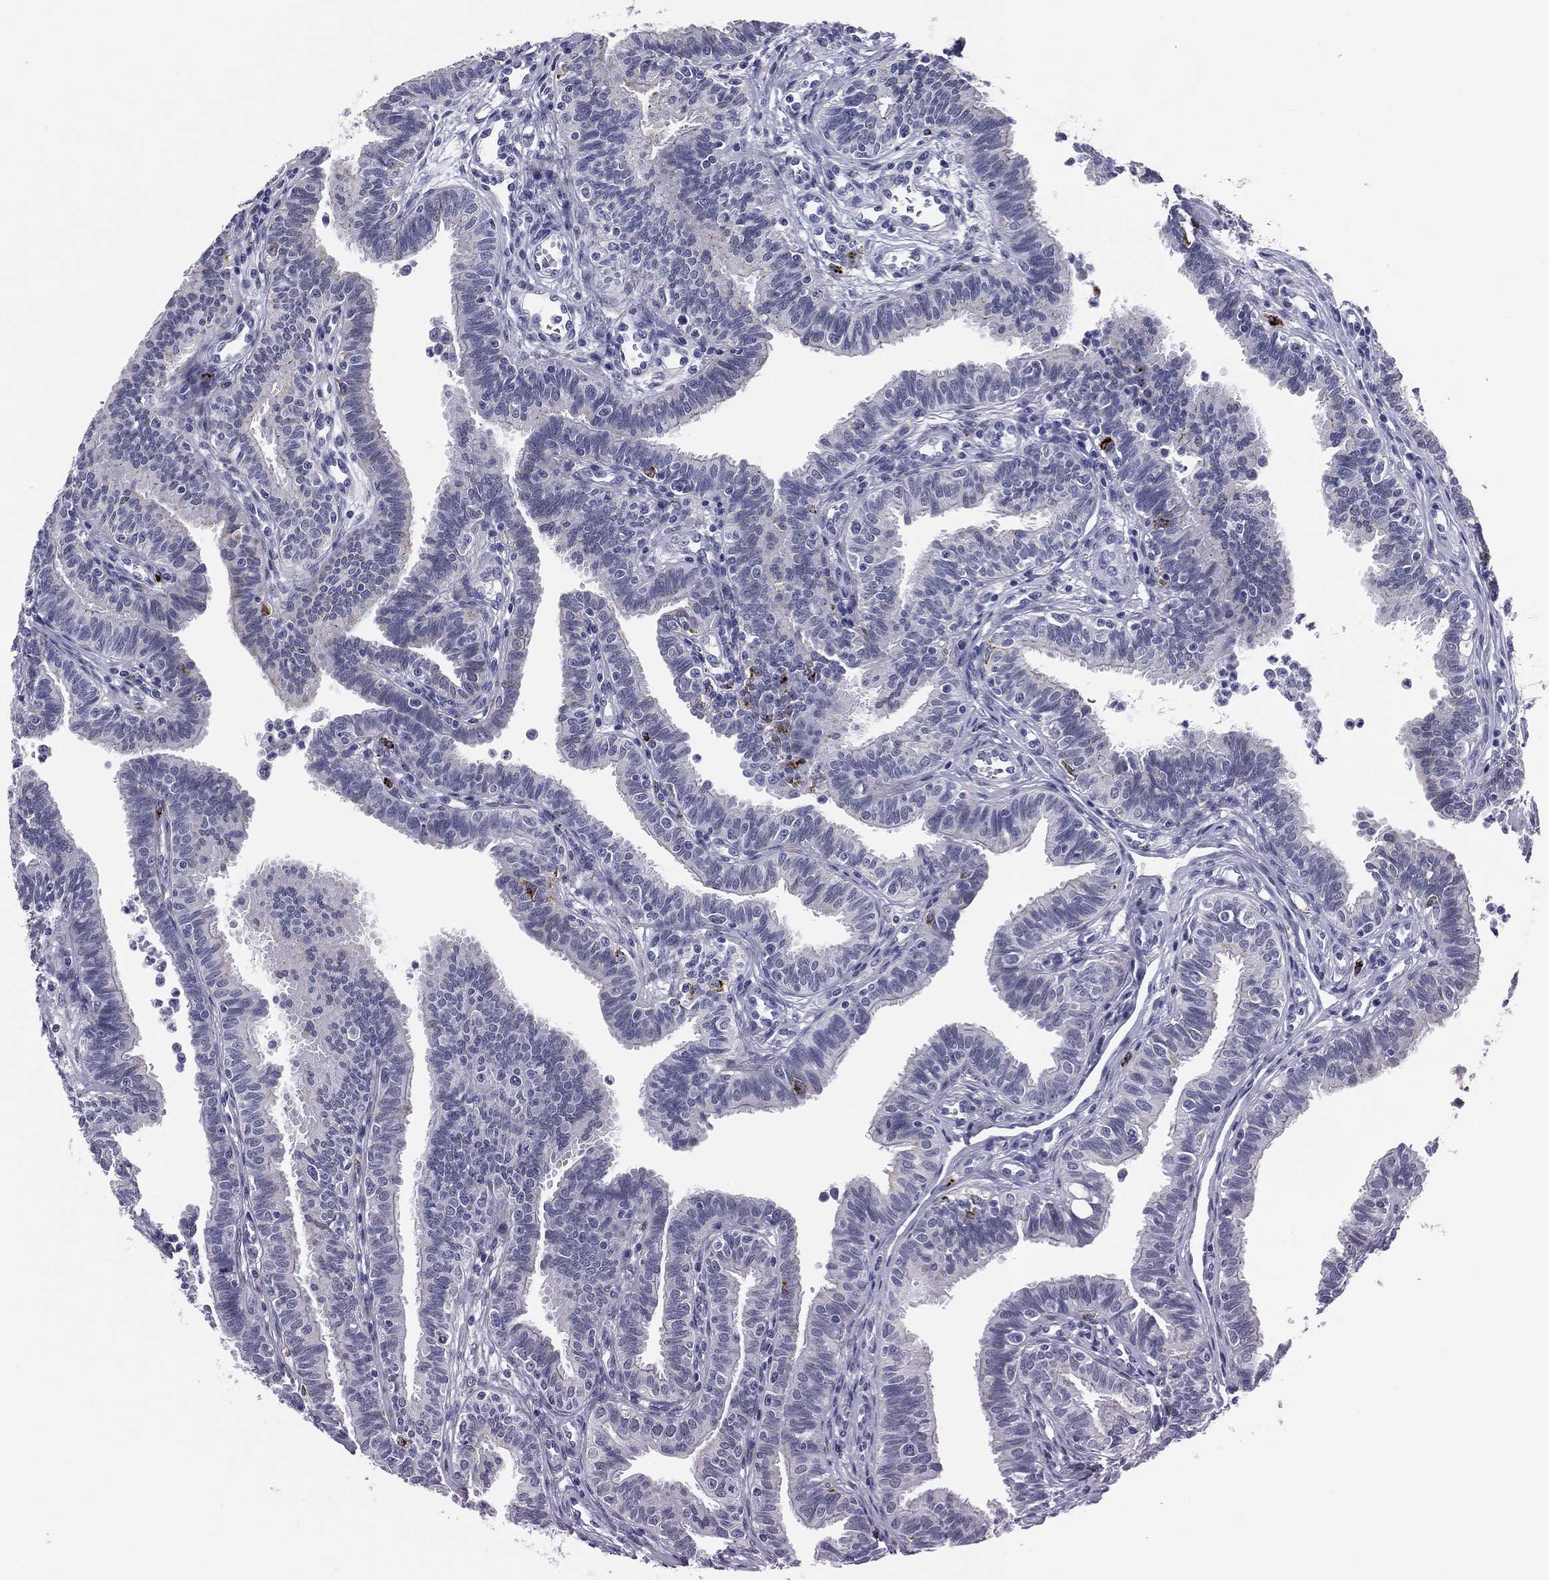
{"staining": {"intensity": "negative", "quantity": "none", "location": "none"}, "tissue": "fallopian tube", "cell_type": "Glandular cells", "image_type": "normal", "snomed": [{"axis": "morphology", "description": "Normal tissue, NOS"}, {"axis": "topography", "description": "Fallopian tube"}], "caption": "IHC of benign fallopian tube displays no staining in glandular cells. (Immunohistochemistry, brightfield microscopy, high magnification).", "gene": "HLA", "patient": {"sex": "female", "age": 36}}